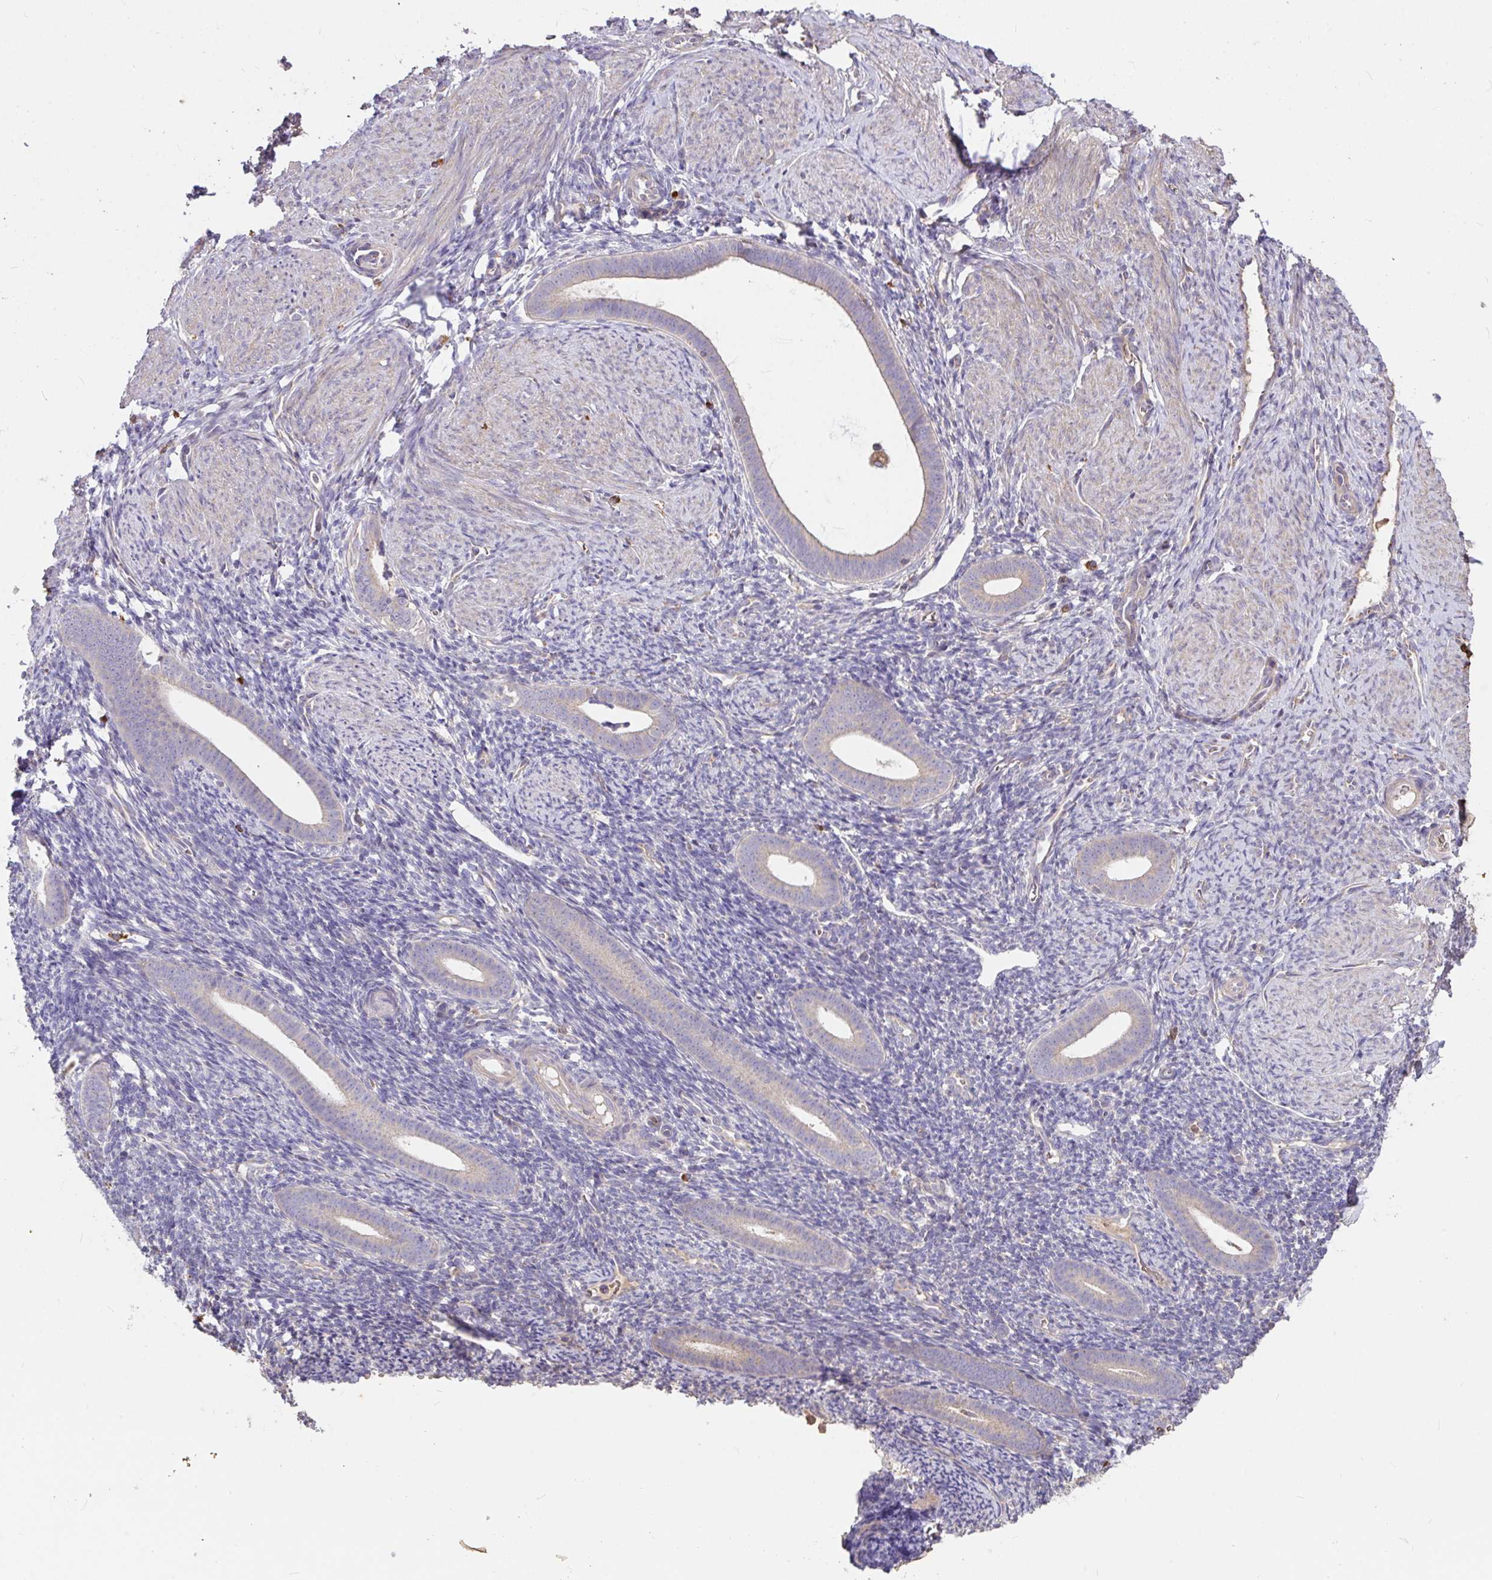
{"staining": {"intensity": "negative", "quantity": "none", "location": "none"}, "tissue": "endometrium", "cell_type": "Cells in endometrial stroma", "image_type": "normal", "snomed": [{"axis": "morphology", "description": "Normal tissue, NOS"}, {"axis": "topography", "description": "Endometrium"}], "caption": "This is a photomicrograph of immunohistochemistry (IHC) staining of normal endometrium, which shows no staining in cells in endometrial stroma.", "gene": "FCER1A", "patient": {"sex": "female", "age": 39}}